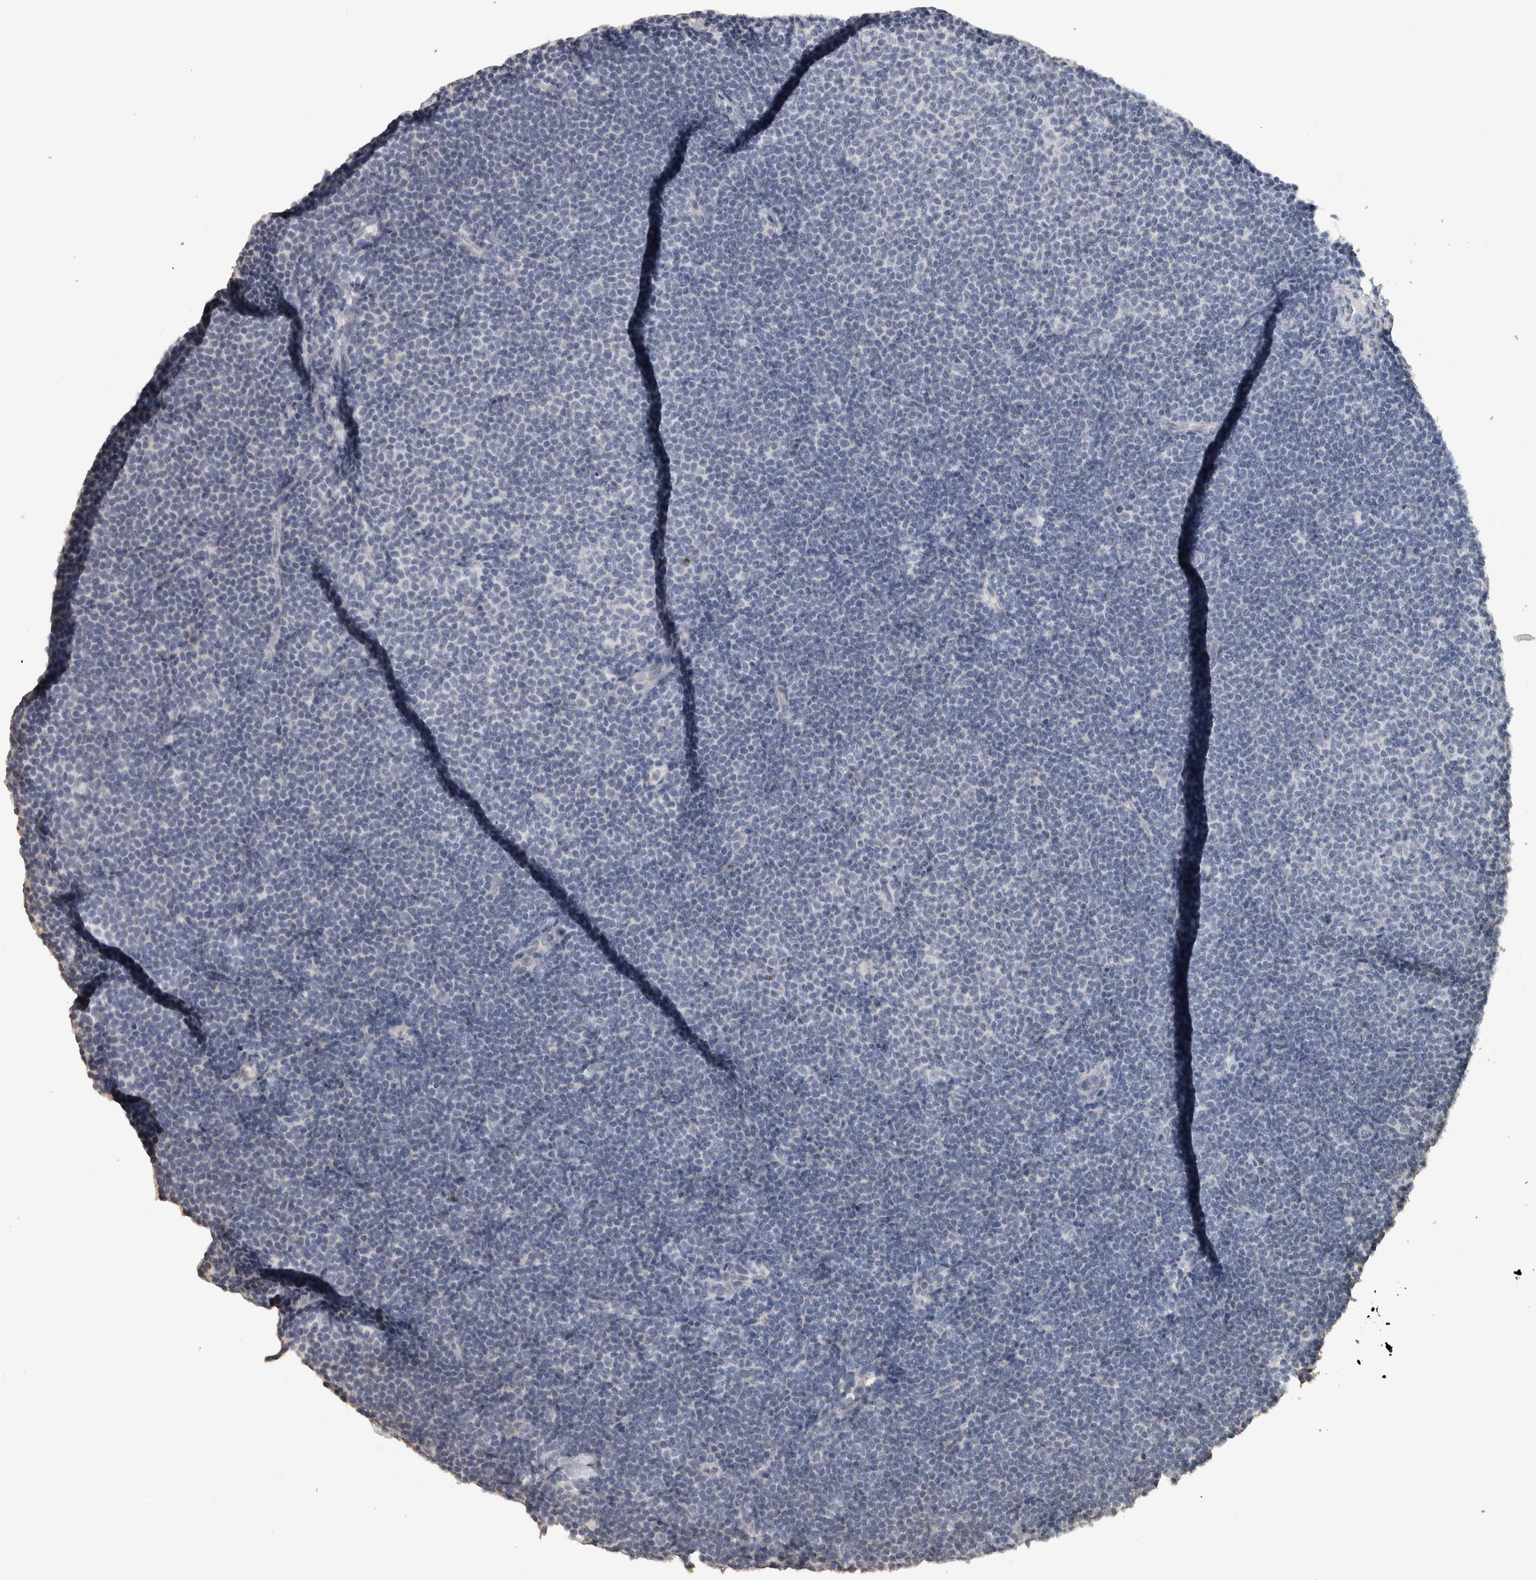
{"staining": {"intensity": "negative", "quantity": "none", "location": "none"}, "tissue": "lymphoma", "cell_type": "Tumor cells", "image_type": "cancer", "snomed": [{"axis": "morphology", "description": "Malignant lymphoma, non-Hodgkin's type, Low grade"}, {"axis": "topography", "description": "Lymph node"}], "caption": "Protein analysis of malignant lymphoma, non-Hodgkin's type (low-grade) shows no significant positivity in tumor cells.", "gene": "NECAB1", "patient": {"sex": "female", "age": 53}}